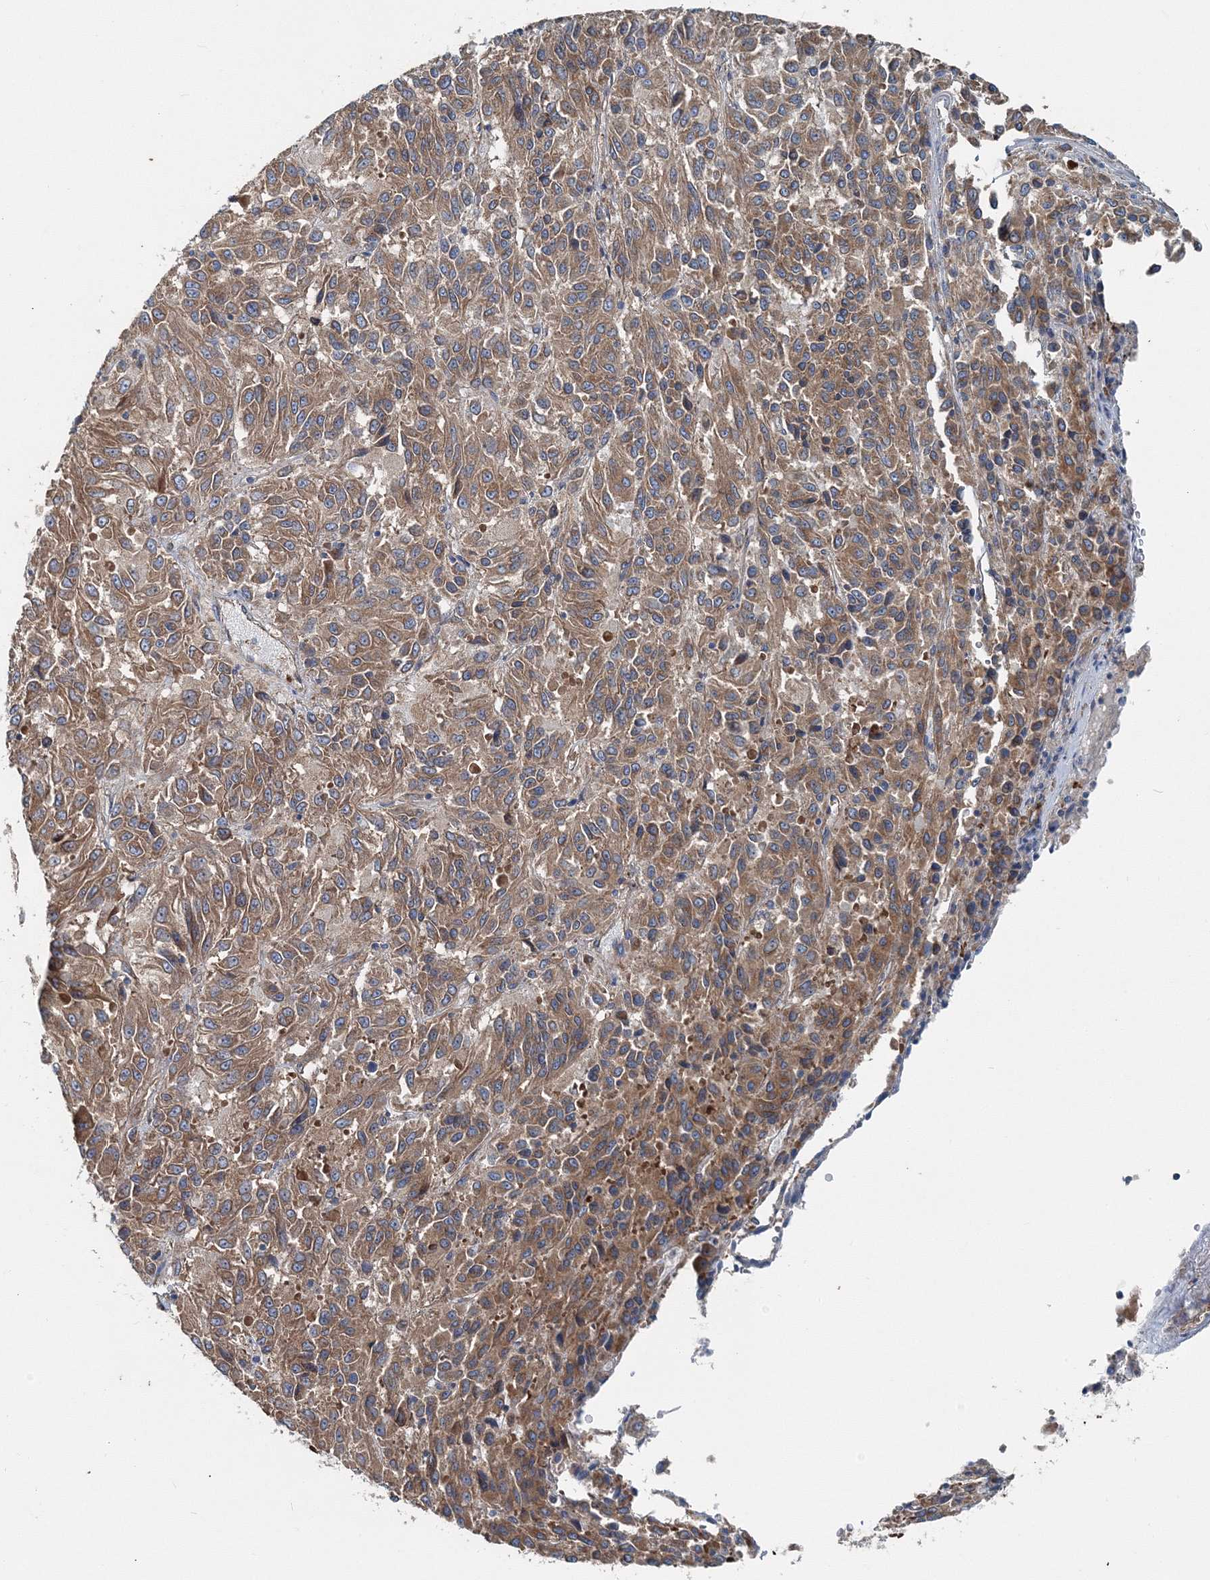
{"staining": {"intensity": "moderate", "quantity": ">75%", "location": "cytoplasmic/membranous"}, "tissue": "melanoma", "cell_type": "Tumor cells", "image_type": "cancer", "snomed": [{"axis": "morphology", "description": "Malignant melanoma, Metastatic site"}, {"axis": "topography", "description": "Lung"}], "caption": "DAB immunohistochemical staining of malignant melanoma (metastatic site) reveals moderate cytoplasmic/membranous protein staining in approximately >75% of tumor cells. (Stains: DAB in brown, nuclei in blue, Microscopy: brightfield microscopy at high magnification).", "gene": "MPHOSPH9", "patient": {"sex": "male", "age": 64}}